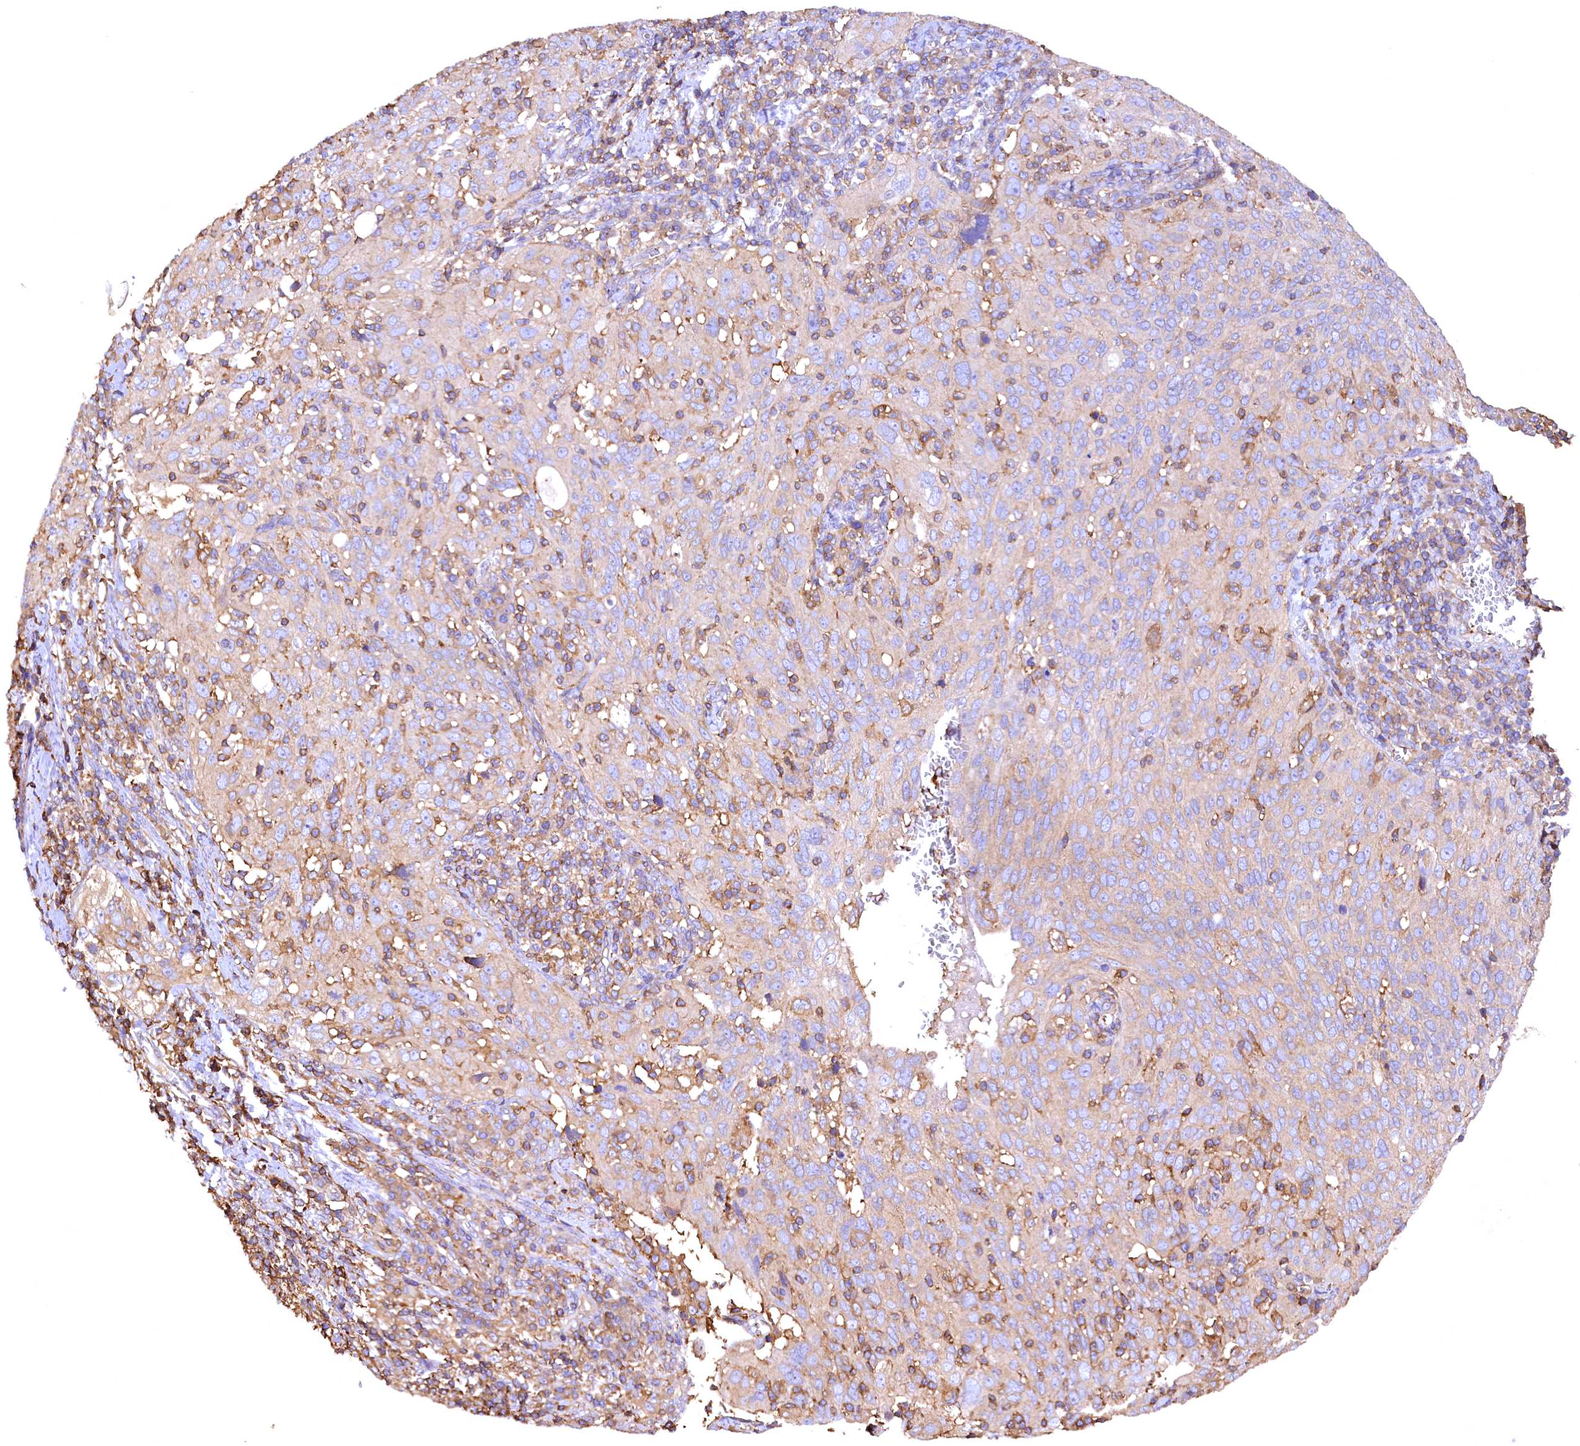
{"staining": {"intensity": "weak", "quantity": "25%-75%", "location": "cytoplasmic/membranous"}, "tissue": "cervical cancer", "cell_type": "Tumor cells", "image_type": "cancer", "snomed": [{"axis": "morphology", "description": "Squamous cell carcinoma, NOS"}, {"axis": "topography", "description": "Cervix"}], "caption": "A high-resolution image shows immunohistochemistry staining of cervical cancer, which demonstrates weak cytoplasmic/membranous positivity in approximately 25%-75% of tumor cells.", "gene": "RARS2", "patient": {"sex": "female", "age": 31}}